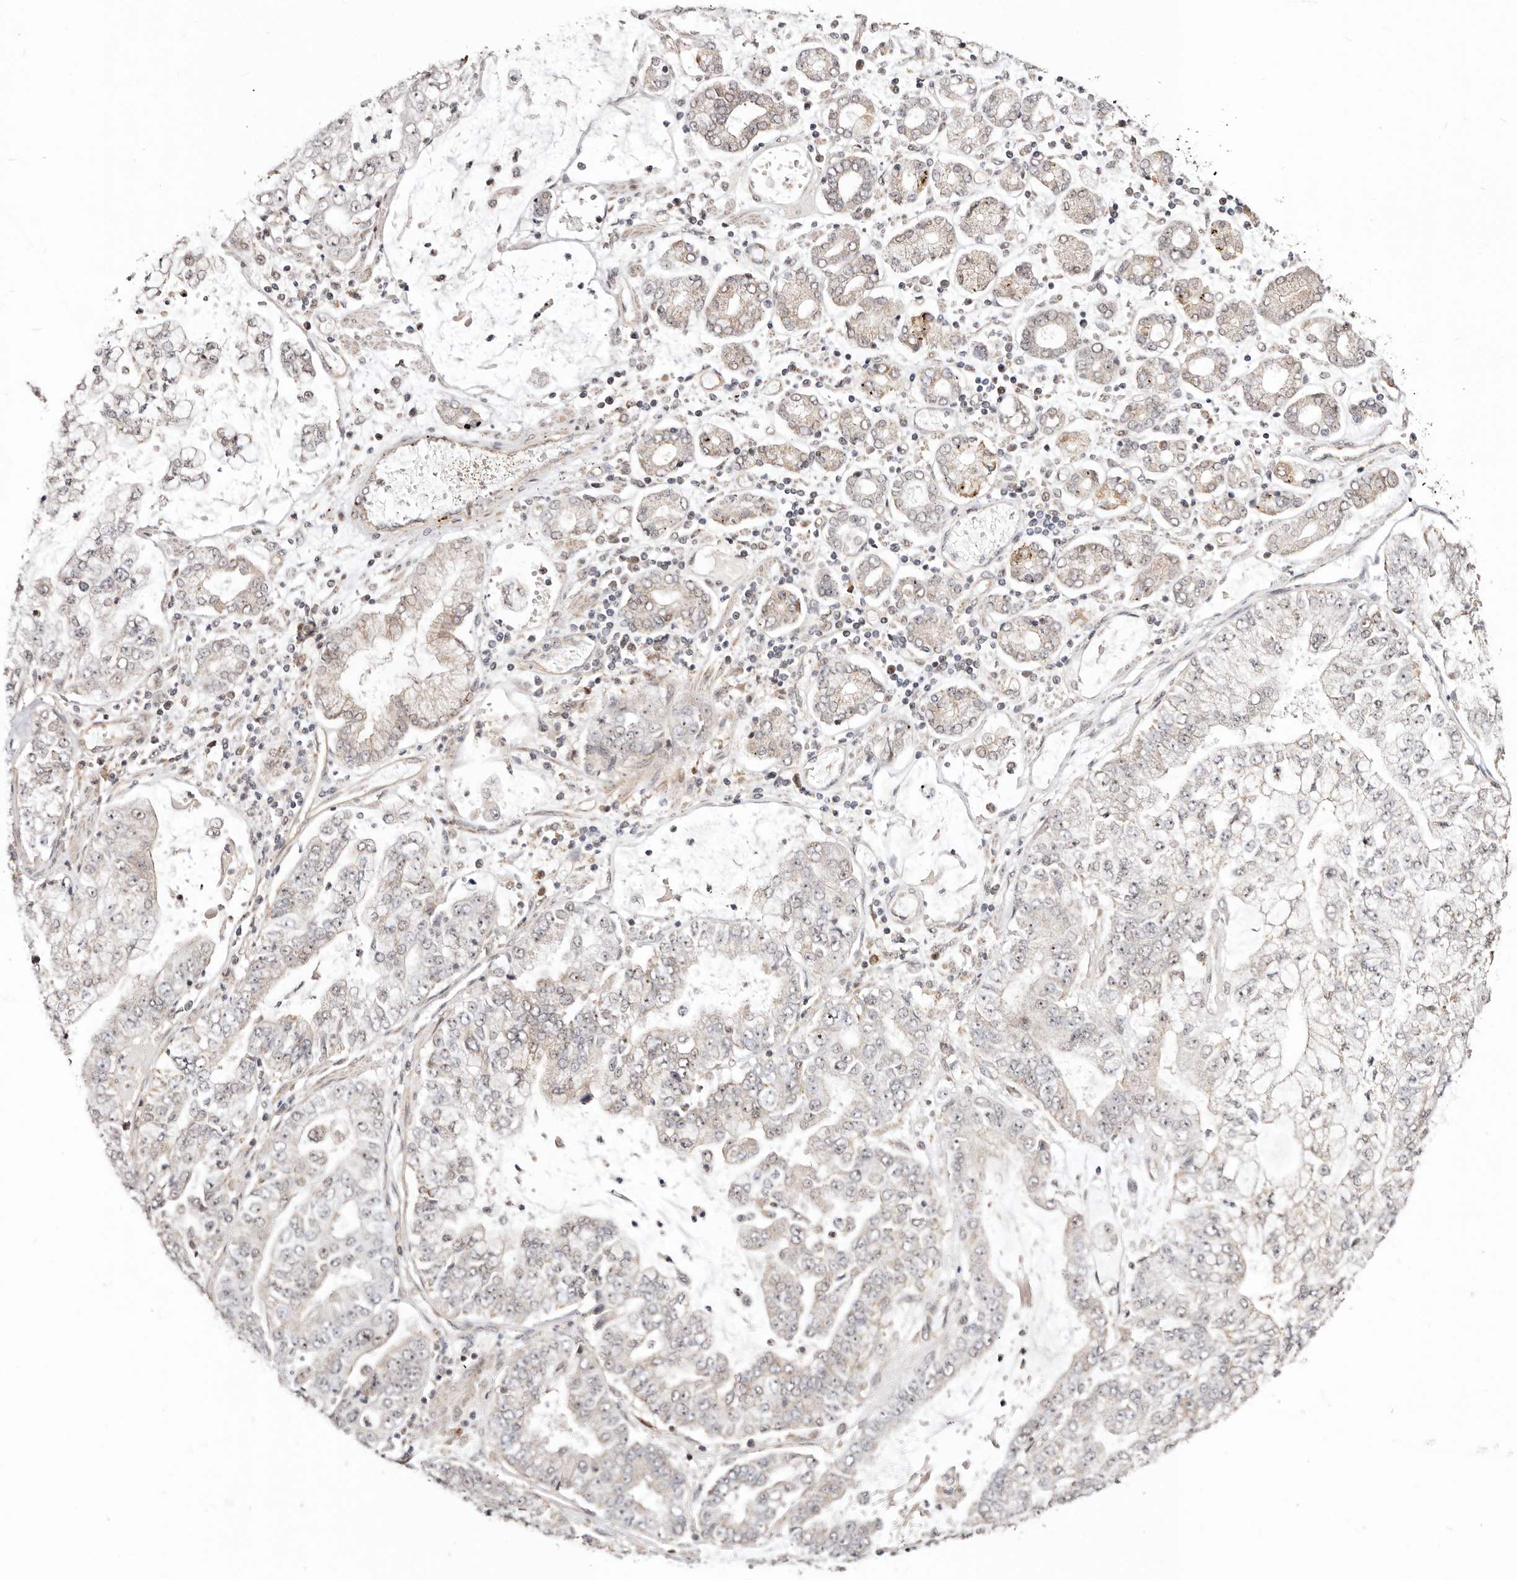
{"staining": {"intensity": "weak", "quantity": "<25%", "location": "cytoplasmic/membranous"}, "tissue": "stomach cancer", "cell_type": "Tumor cells", "image_type": "cancer", "snomed": [{"axis": "morphology", "description": "Adenocarcinoma, NOS"}, {"axis": "topography", "description": "Stomach"}], "caption": "Tumor cells show no significant protein staining in stomach cancer (adenocarcinoma).", "gene": "CTNNBL1", "patient": {"sex": "male", "age": 76}}